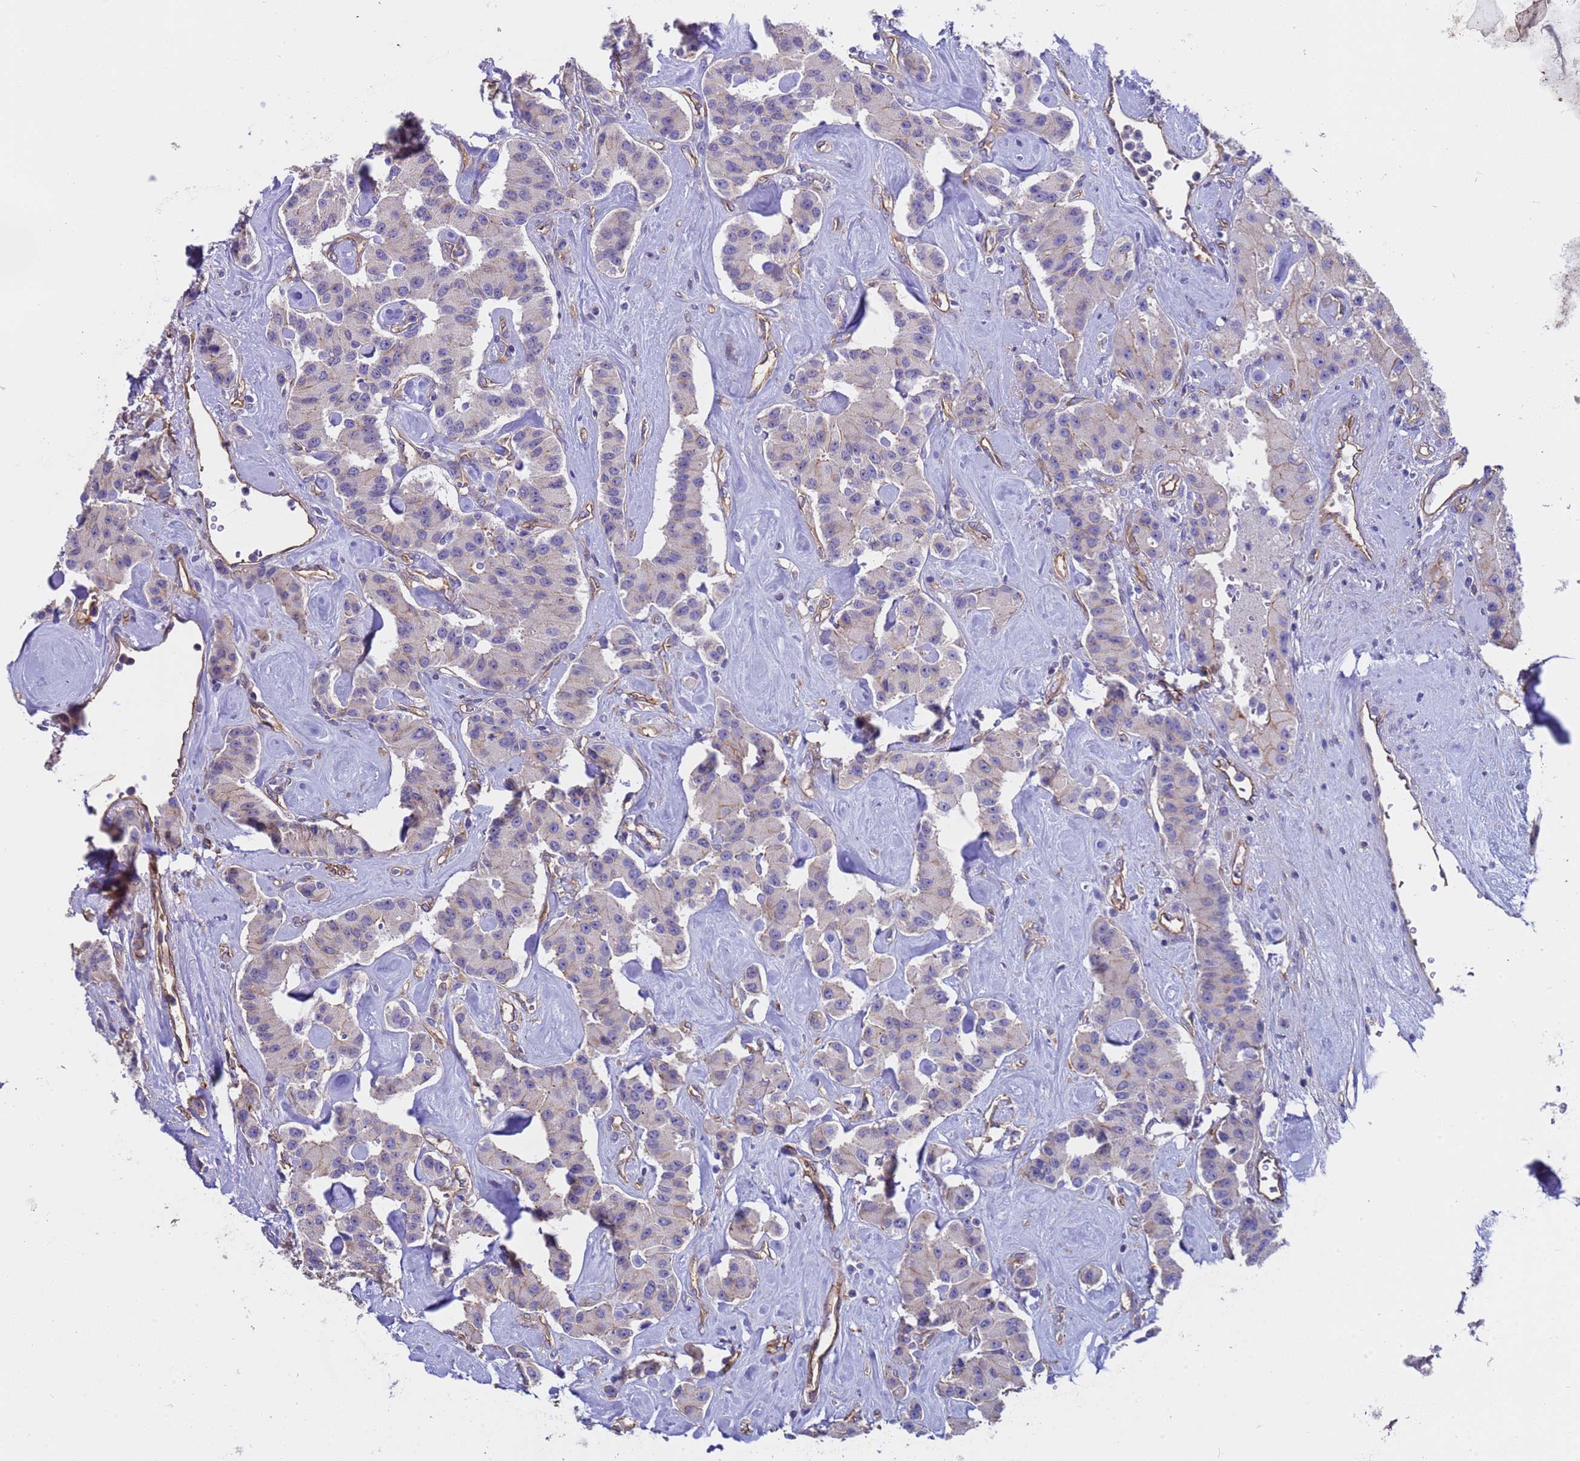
{"staining": {"intensity": "negative", "quantity": "none", "location": "none"}, "tissue": "carcinoid", "cell_type": "Tumor cells", "image_type": "cancer", "snomed": [{"axis": "morphology", "description": "Carcinoid, malignant, NOS"}, {"axis": "topography", "description": "Pancreas"}], "caption": "Photomicrograph shows no protein positivity in tumor cells of malignant carcinoid tissue.", "gene": "ZNF248", "patient": {"sex": "male", "age": 41}}